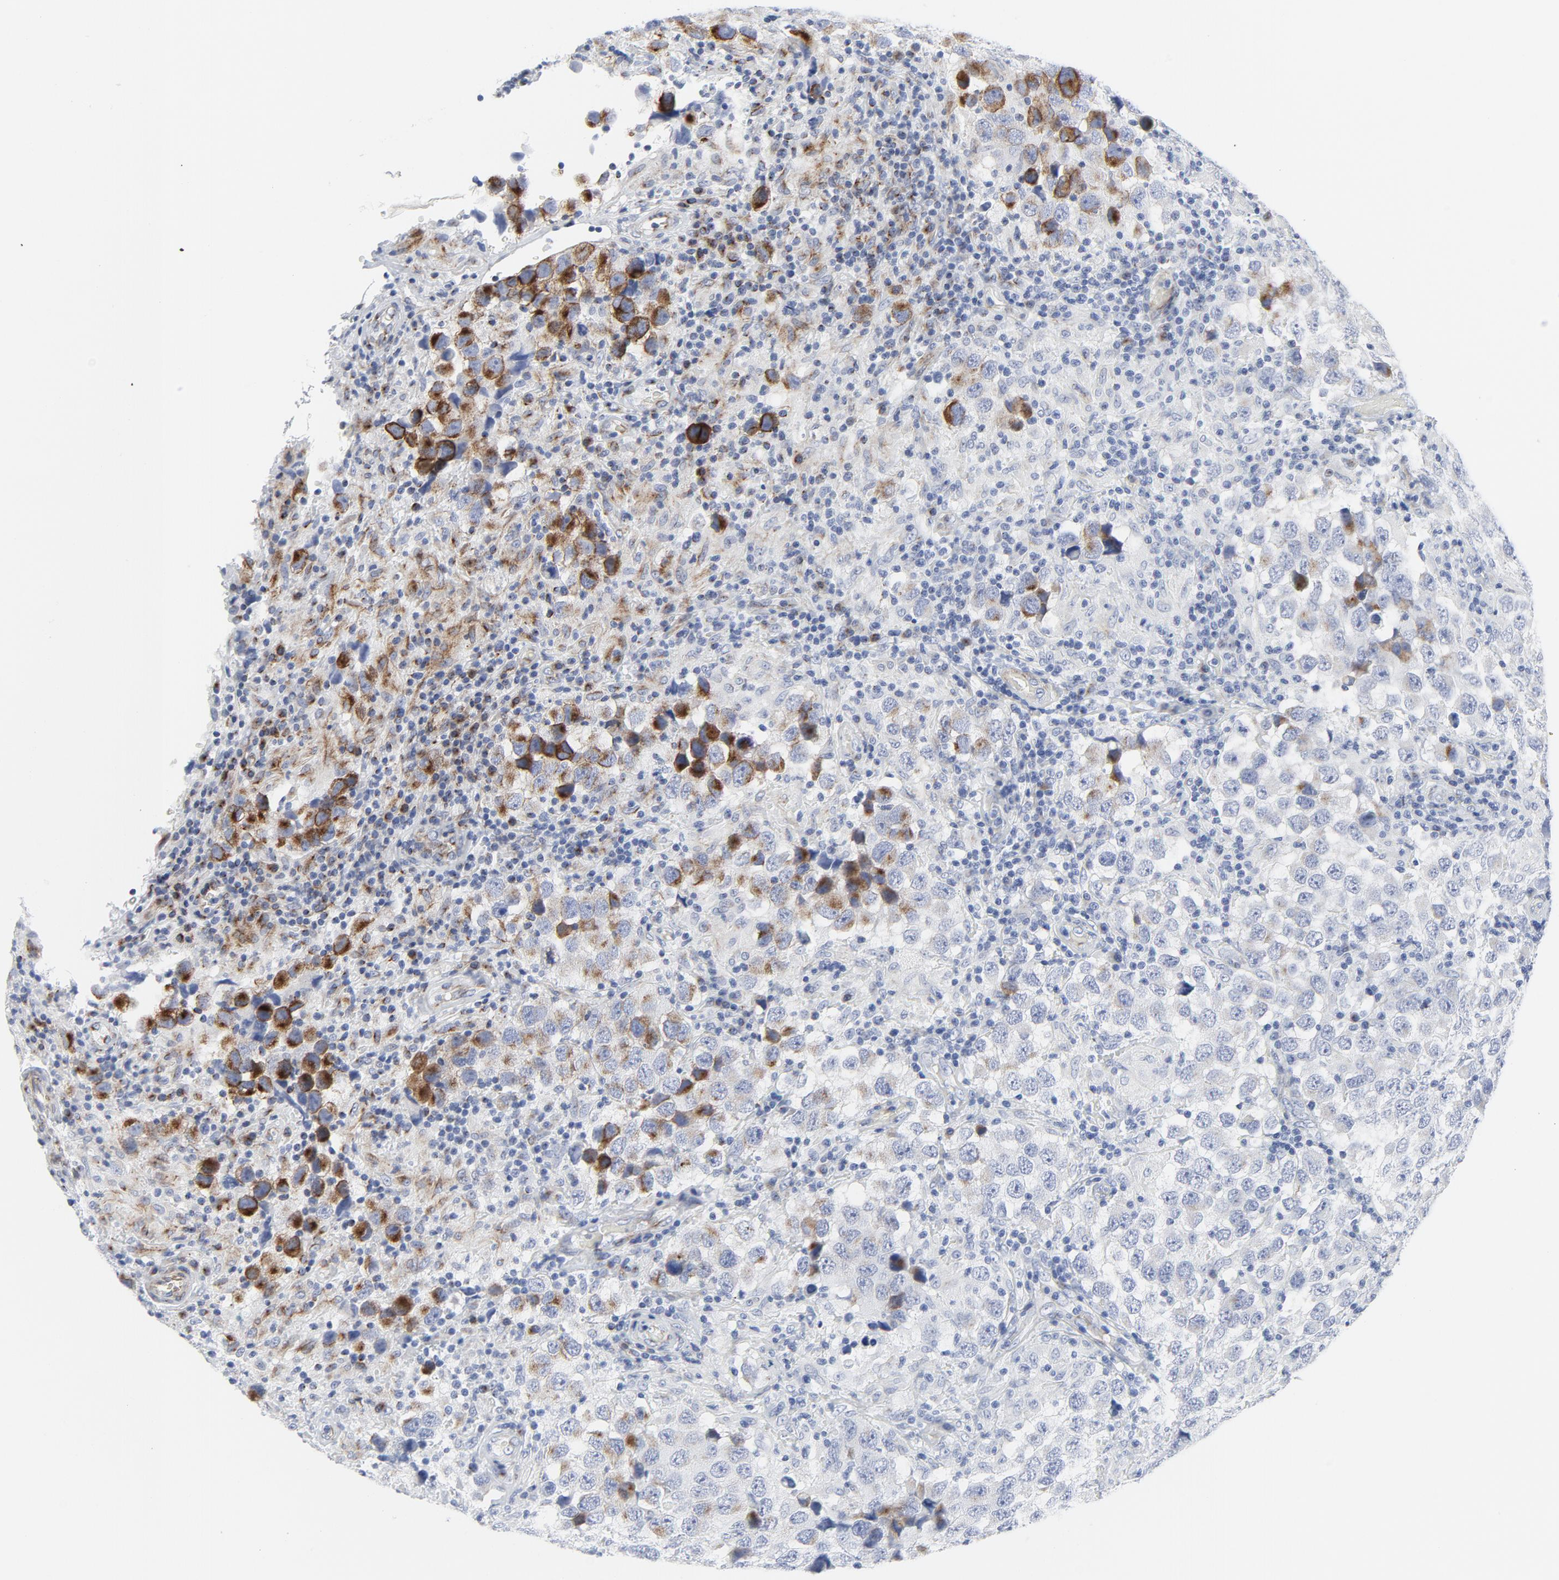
{"staining": {"intensity": "moderate", "quantity": "25%-75%", "location": "cytoplasmic/membranous"}, "tissue": "testis cancer", "cell_type": "Tumor cells", "image_type": "cancer", "snomed": [{"axis": "morphology", "description": "Carcinoma, Embryonal, NOS"}, {"axis": "topography", "description": "Testis"}], "caption": "Protein analysis of testis embryonal carcinoma tissue displays moderate cytoplasmic/membranous staining in about 25%-75% of tumor cells. (DAB (3,3'-diaminobenzidine) = brown stain, brightfield microscopy at high magnification).", "gene": "TUBB1", "patient": {"sex": "male", "age": 21}}